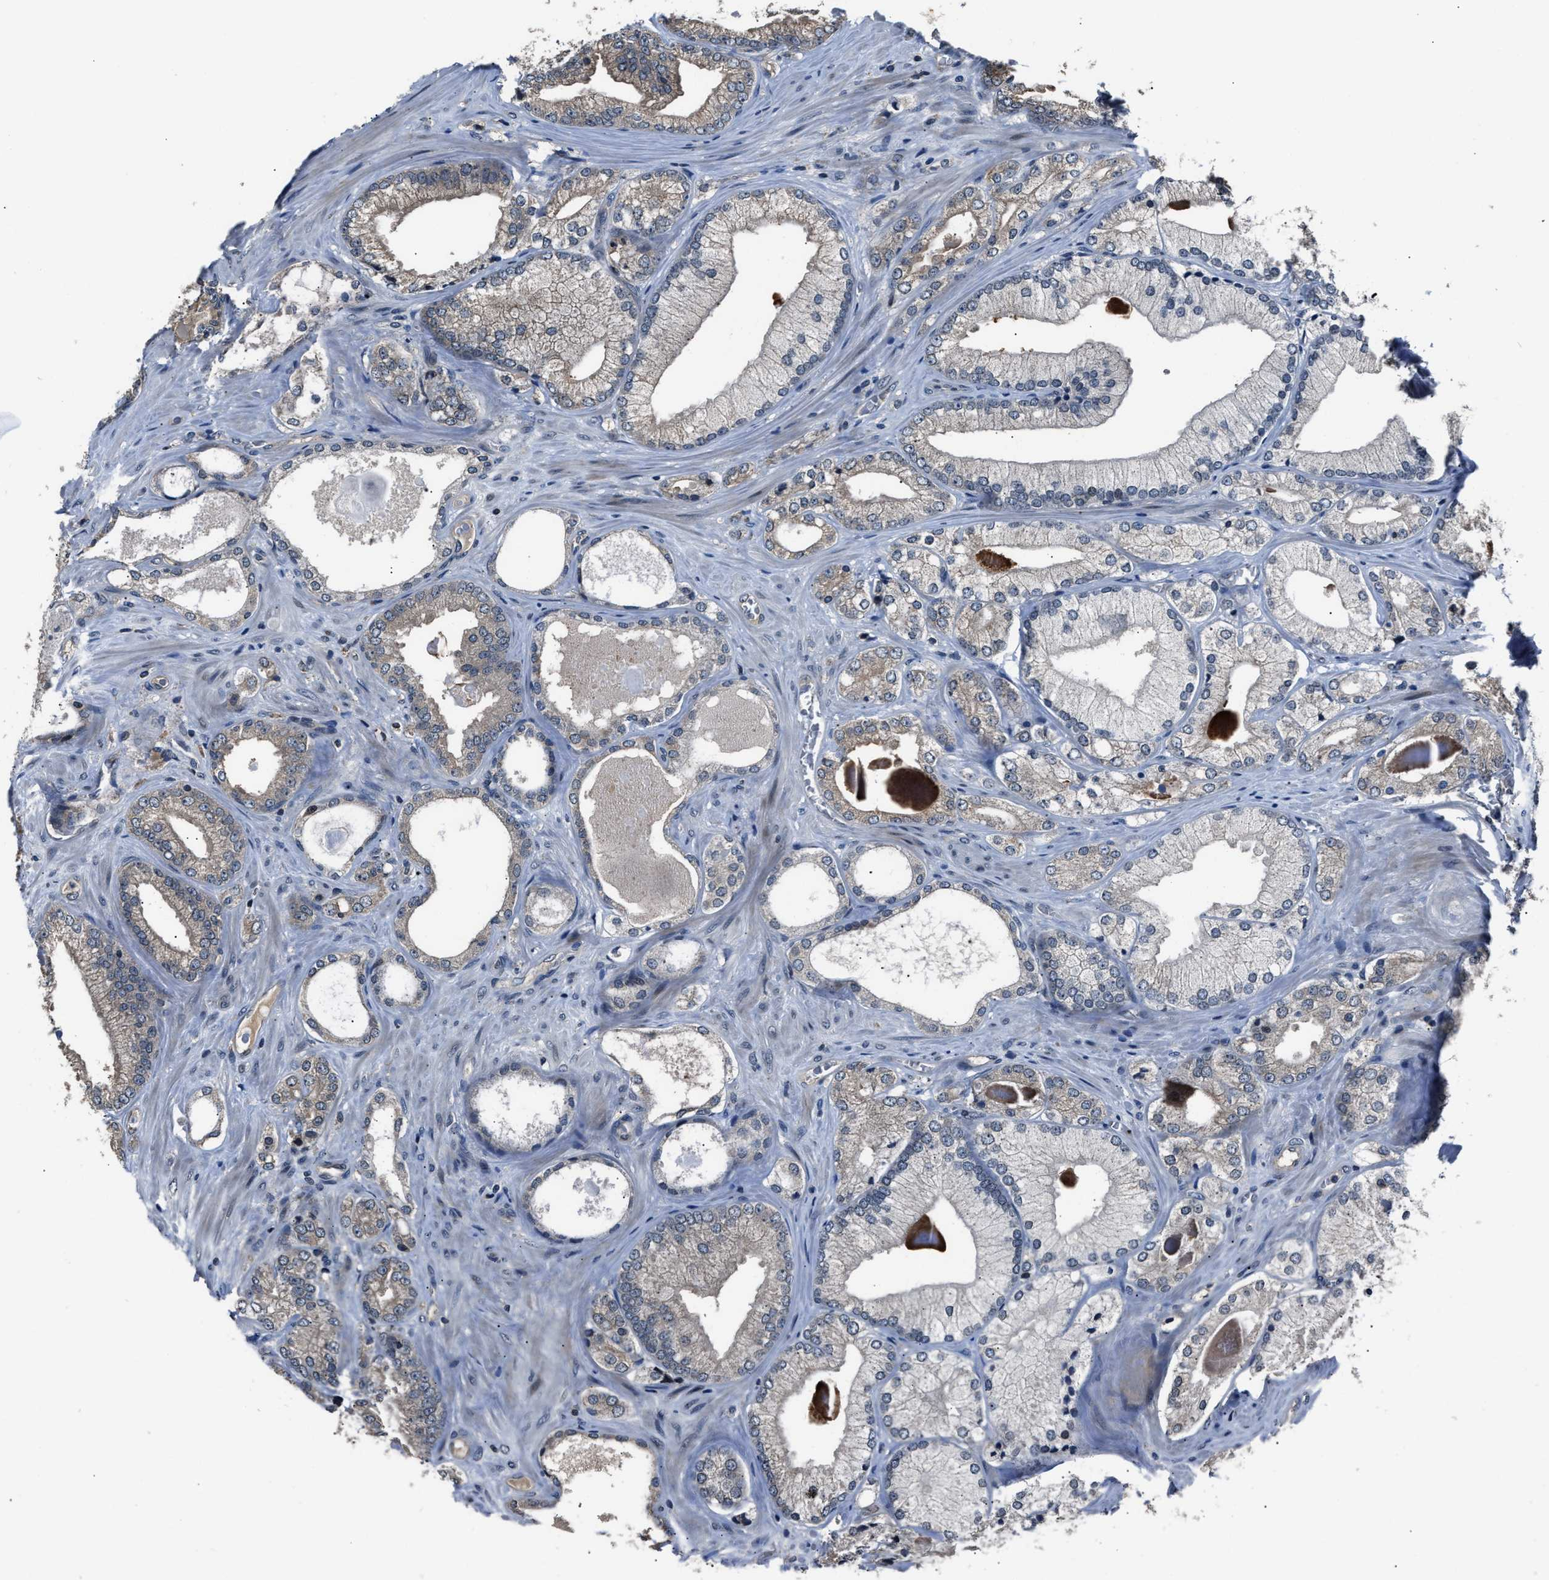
{"staining": {"intensity": "weak", "quantity": "<25%", "location": "cytoplasmic/membranous"}, "tissue": "prostate cancer", "cell_type": "Tumor cells", "image_type": "cancer", "snomed": [{"axis": "morphology", "description": "Adenocarcinoma, Low grade"}, {"axis": "topography", "description": "Prostate"}], "caption": "A histopathology image of prostate cancer stained for a protein demonstrates no brown staining in tumor cells.", "gene": "TNRC18", "patient": {"sex": "male", "age": 65}}